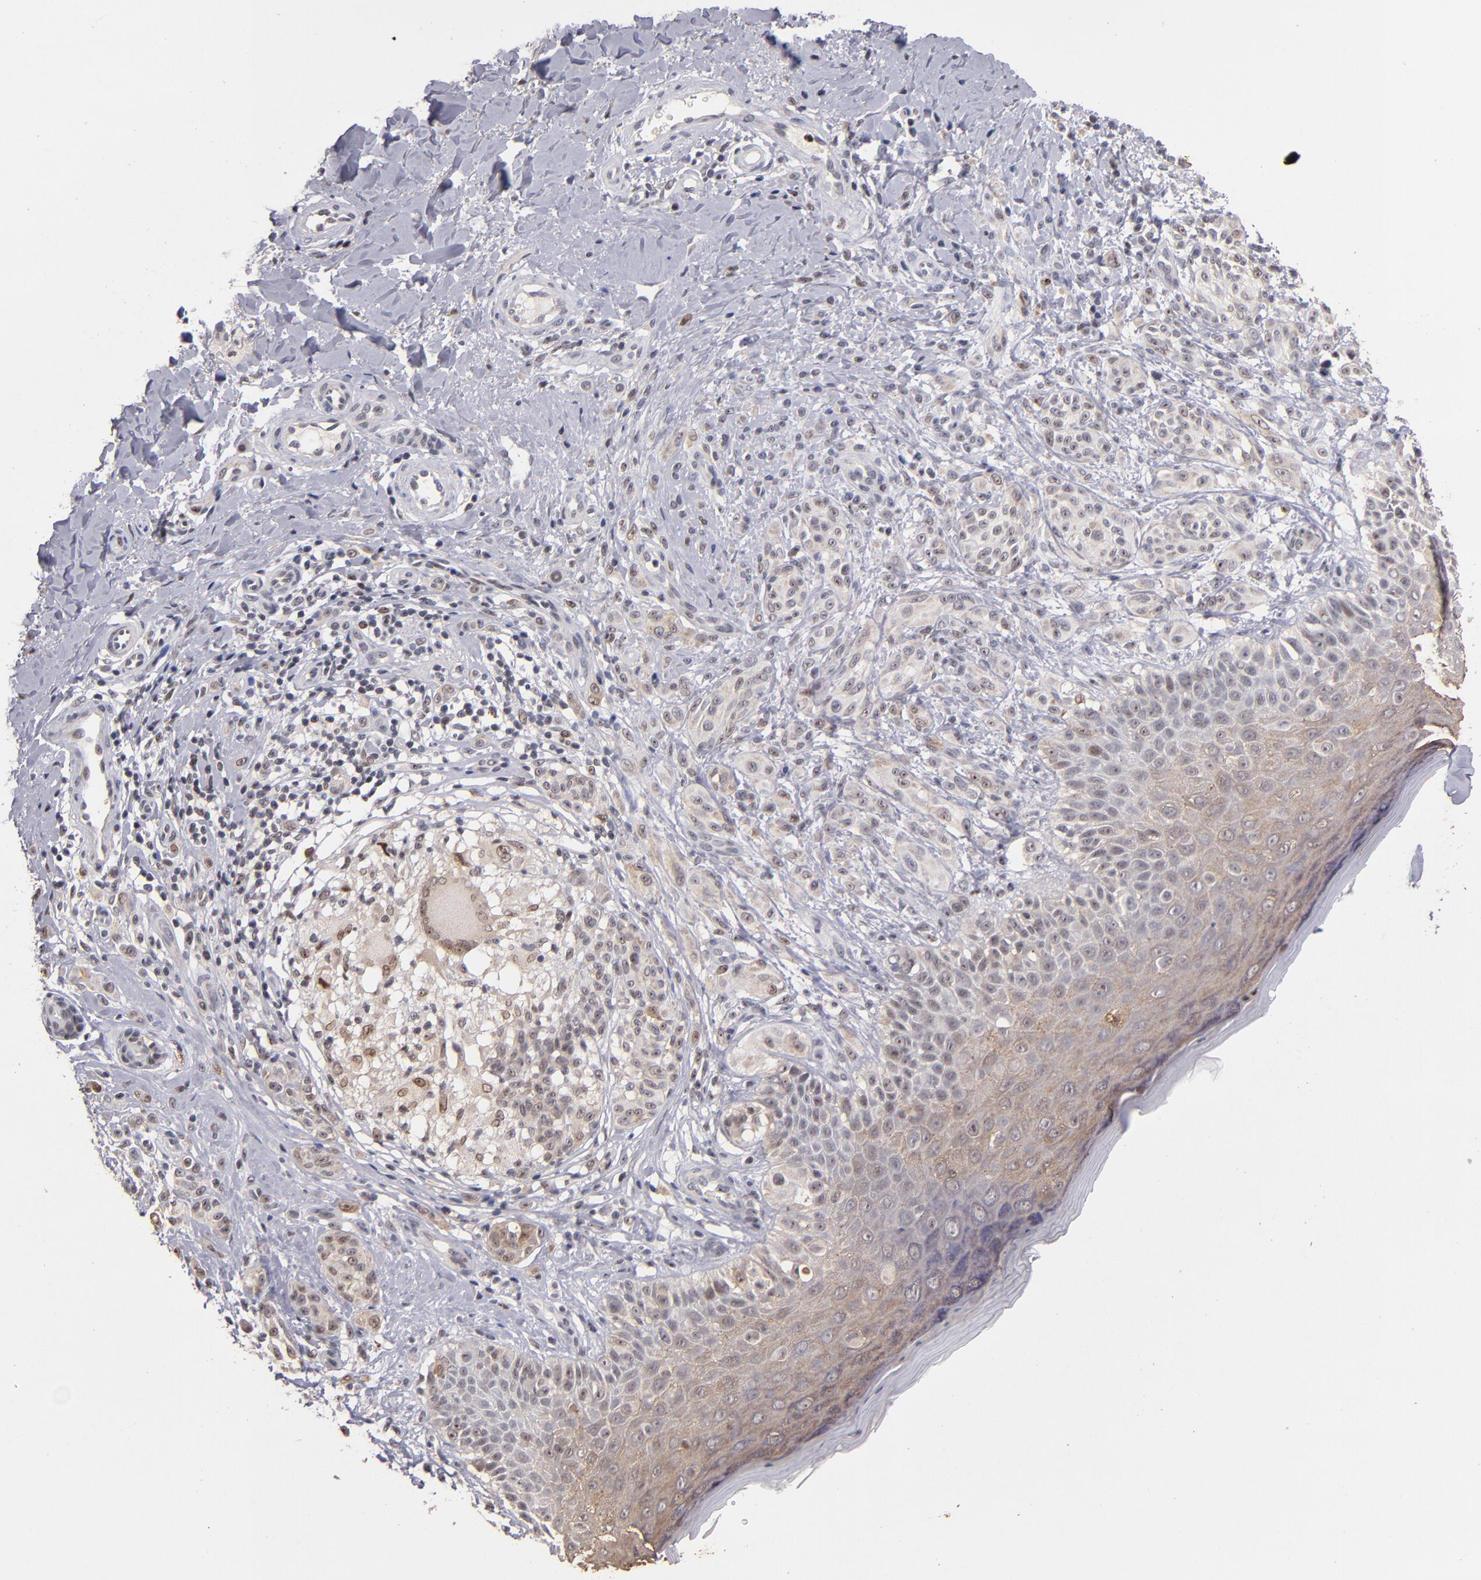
{"staining": {"intensity": "weak", "quantity": "25%-75%", "location": "cytoplasmic/membranous,nuclear"}, "tissue": "melanoma", "cell_type": "Tumor cells", "image_type": "cancer", "snomed": [{"axis": "morphology", "description": "Malignant melanoma, NOS"}, {"axis": "topography", "description": "Skin"}], "caption": "Melanoma was stained to show a protein in brown. There is low levels of weak cytoplasmic/membranous and nuclear expression in about 25%-75% of tumor cells.", "gene": "PCNX4", "patient": {"sex": "male", "age": 57}}